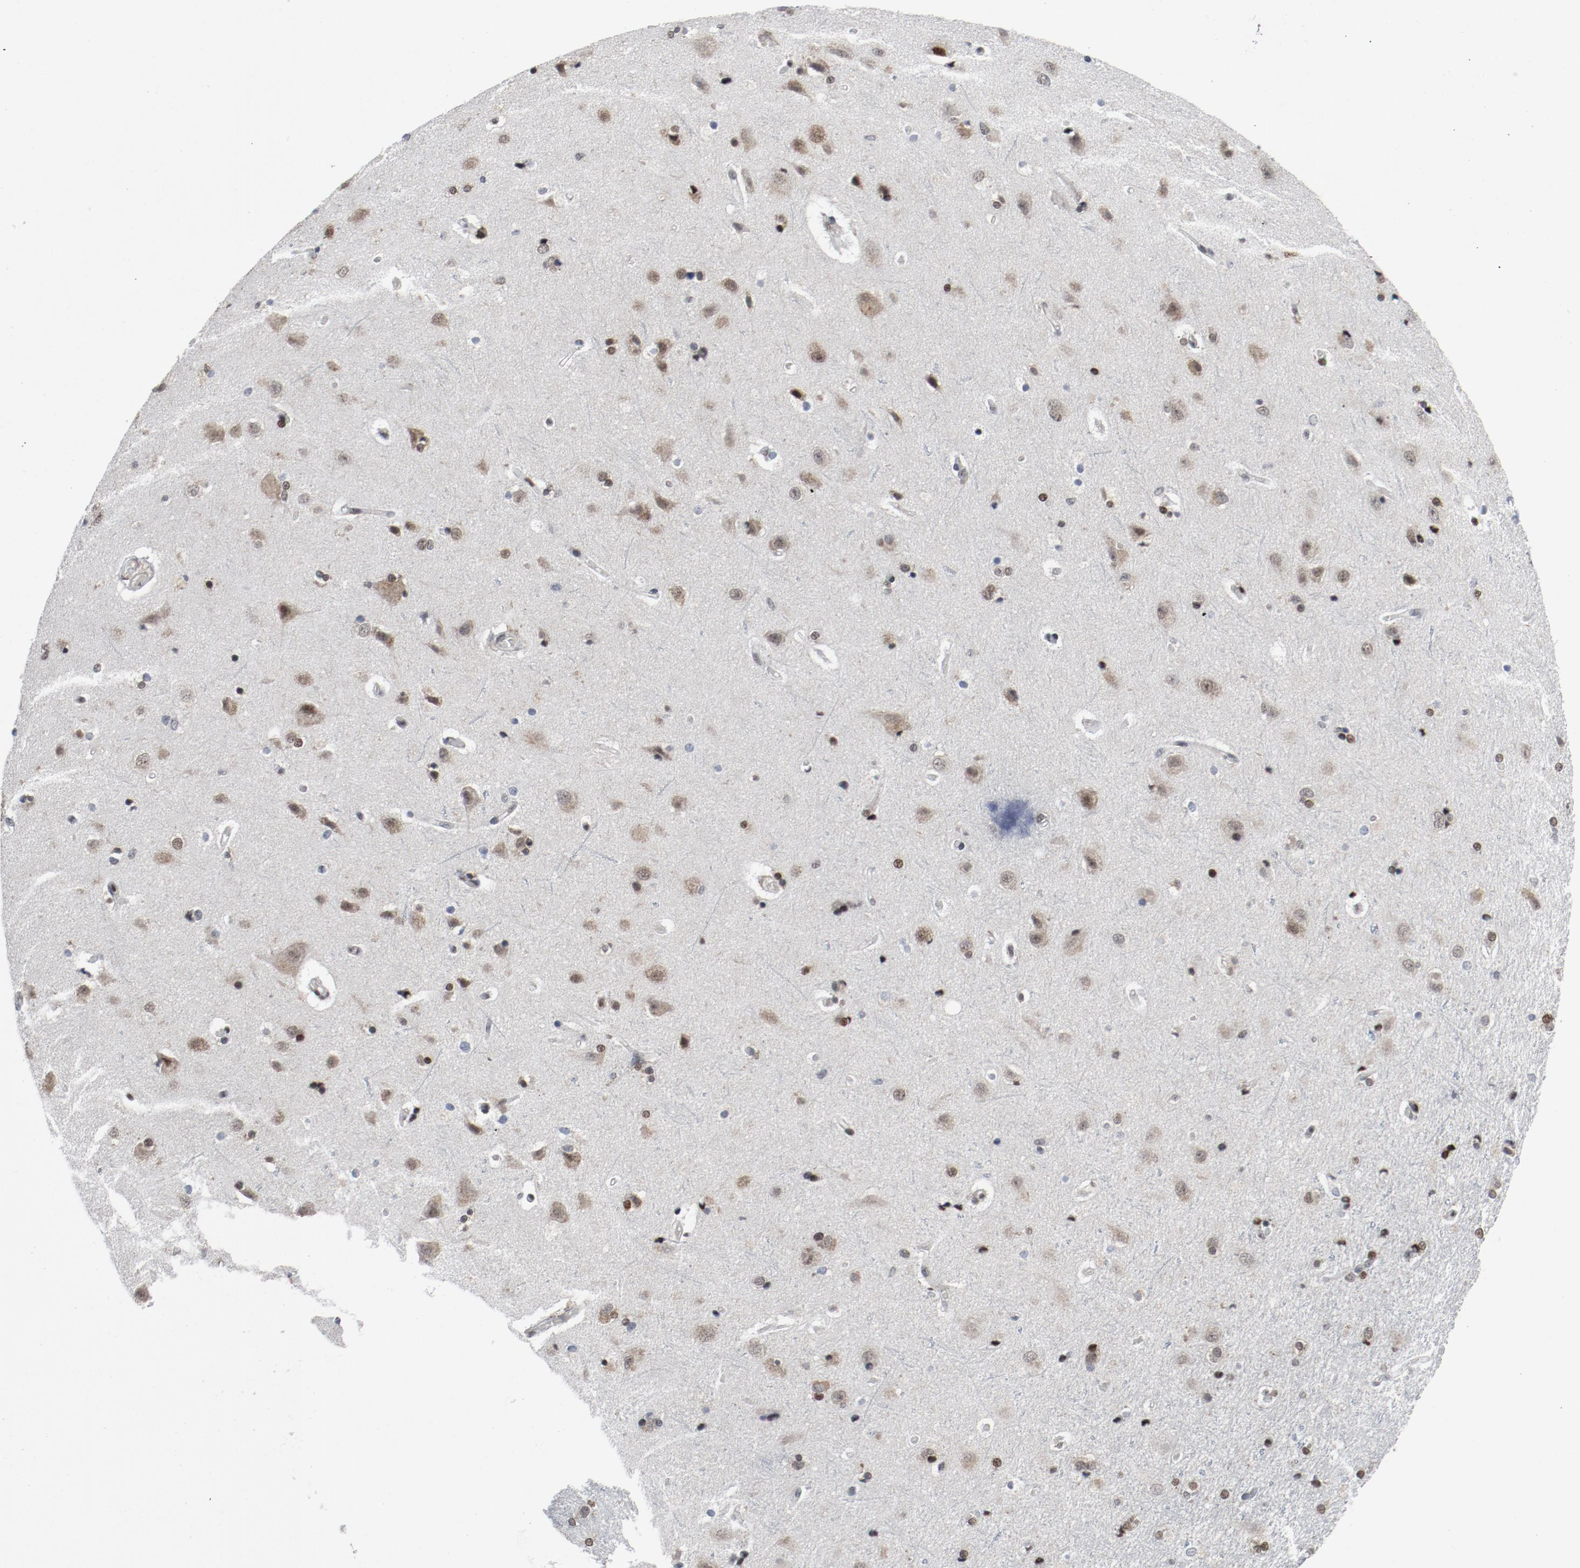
{"staining": {"intensity": "weak", "quantity": ">75%", "location": "nuclear"}, "tissue": "cerebral cortex", "cell_type": "Endothelial cells", "image_type": "normal", "snomed": [{"axis": "morphology", "description": "Normal tissue, NOS"}, {"axis": "topography", "description": "Cerebral cortex"}], "caption": "Immunohistochemical staining of unremarkable human cerebral cortex exhibits low levels of weak nuclear positivity in about >75% of endothelial cells. The protein is shown in brown color, while the nuclei are stained blue.", "gene": "JMJD6", "patient": {"sex": "male", "age": 62}}